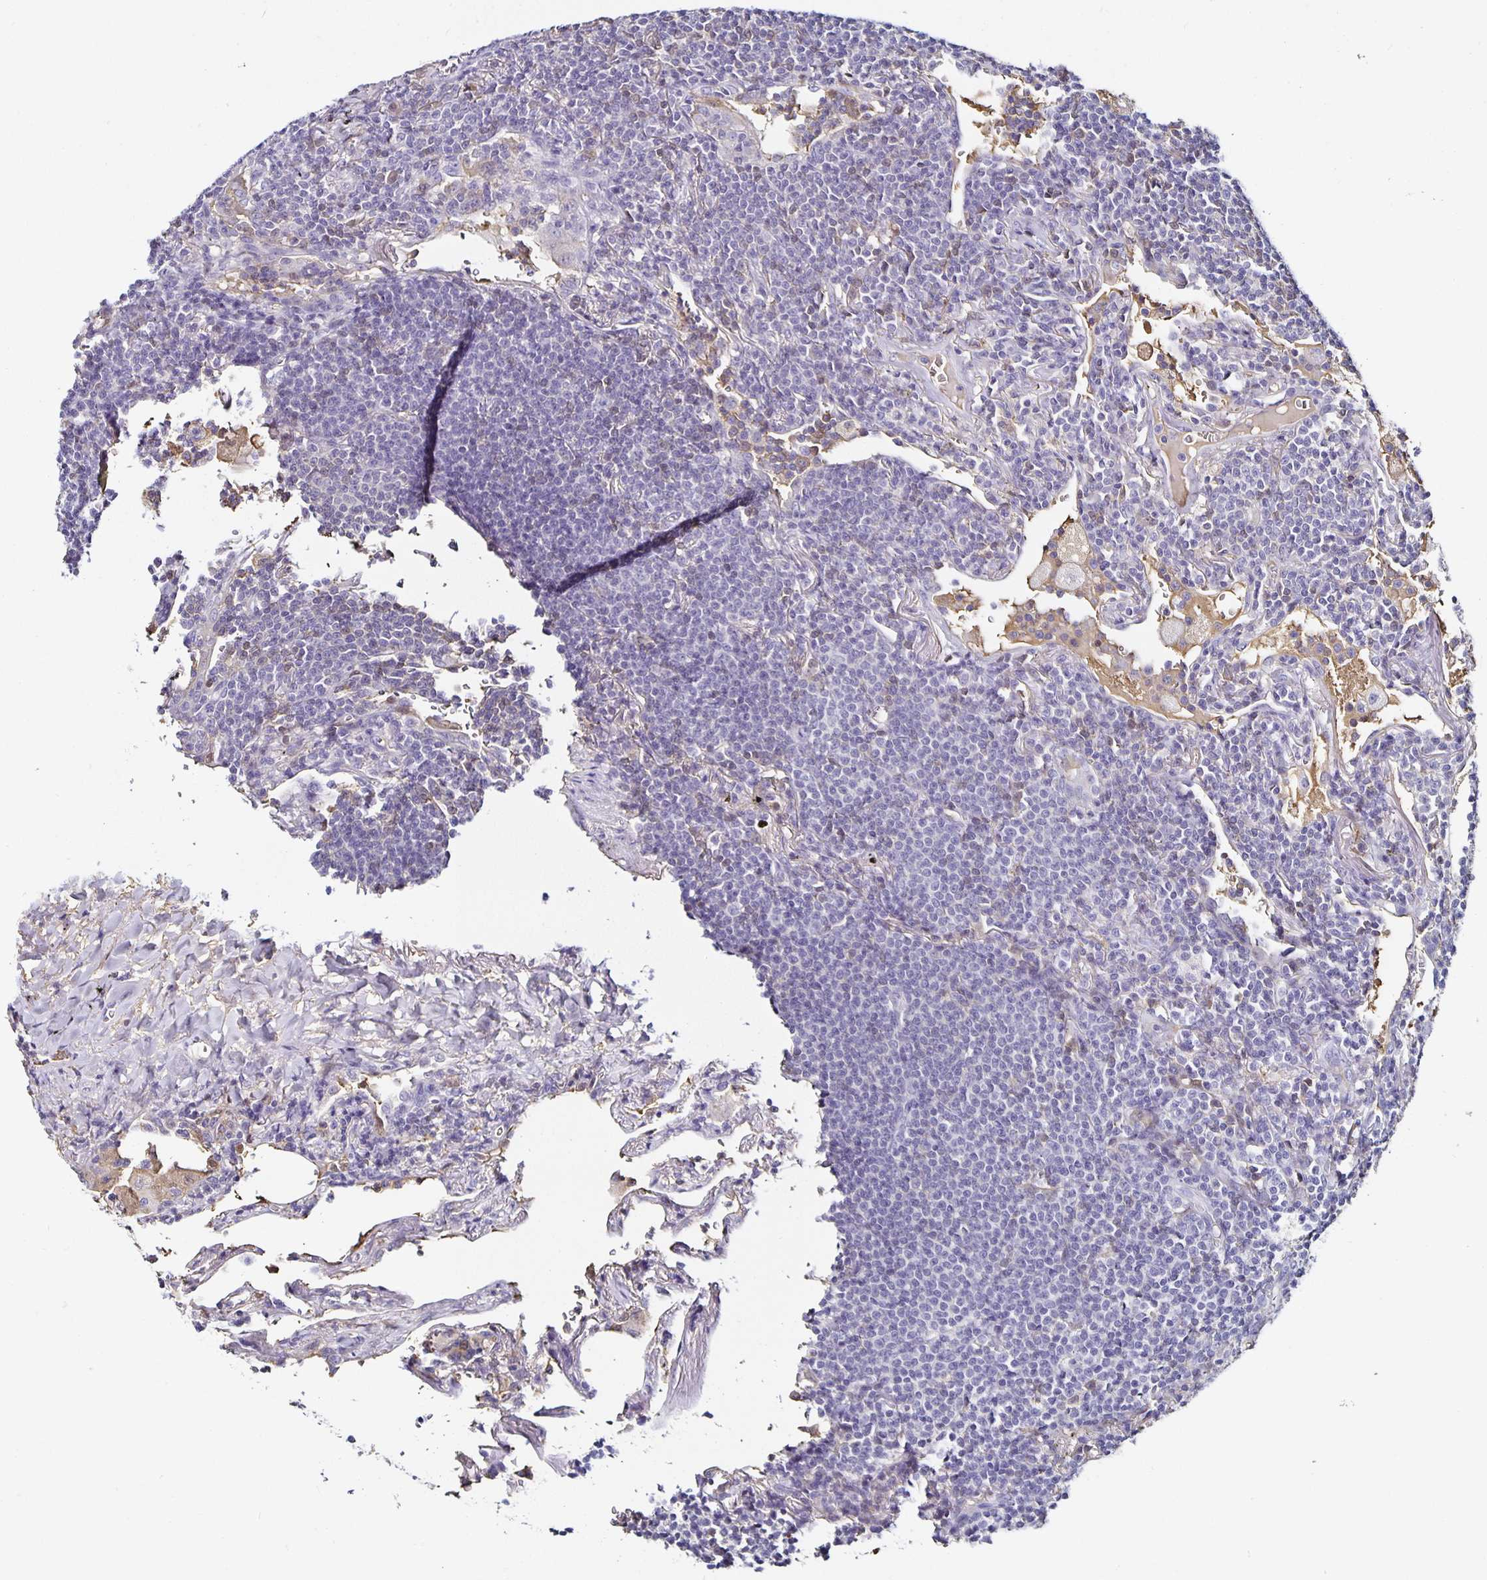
{"staining": {"intensity": "negative", "quantity": "none", "location": "none"}, "tissue": "lymphoma", "cell_type": "Tumor cells", "image_type": "cancer", "snomed": [{"axis": "morphology", "description": "Malignant lymphoma, non-Hodgkin's type, Low grade"}, {"axis": "topography", "description": "Lung"}], "caption": "This micrograph is of lymphoma stained with immunohistochemistry to label a protein in brown with the nuclei are counter-stained blue. There is no staining in tumor cells.", "gene": "TTR", "patient": {"sex": "female", "age": 71}}